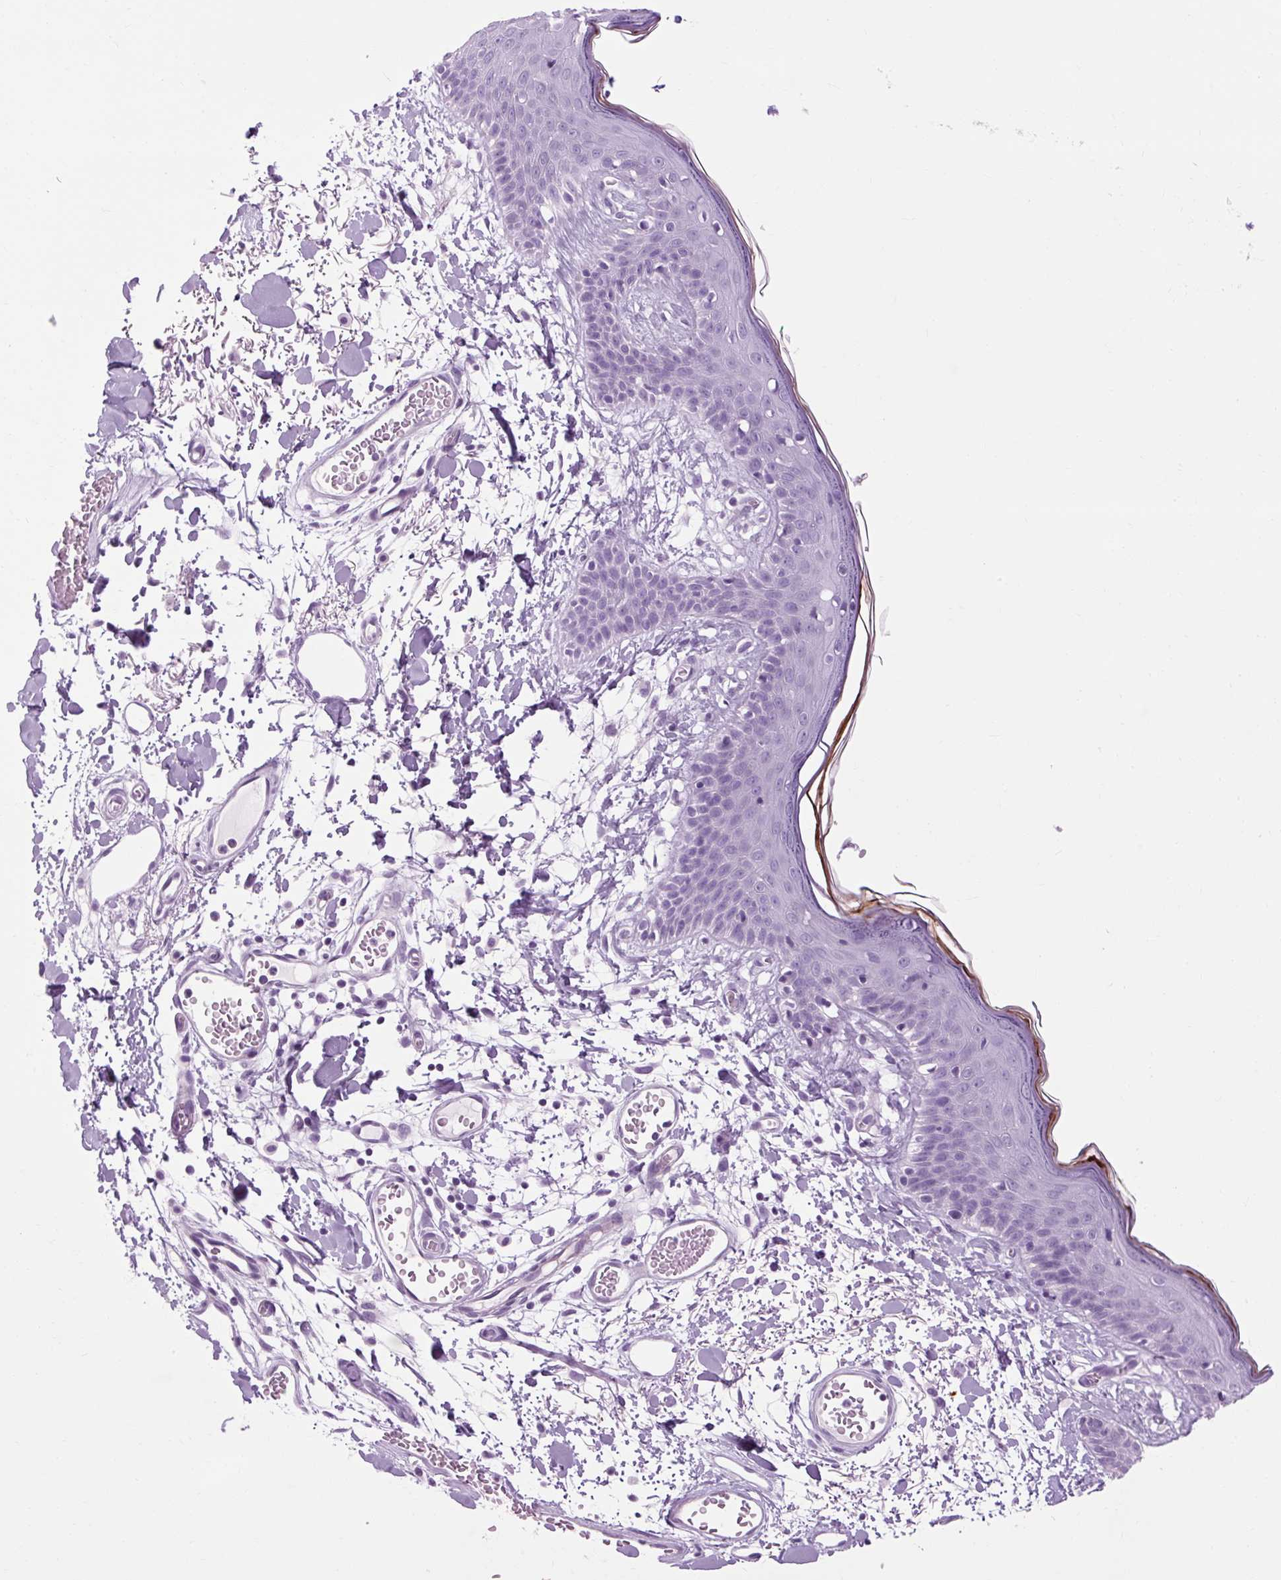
{"staining": {"intensity": "negative", "quantity": "none", "location": "none"}, "tissue": "skin", "cell_type": "Fibroblasts", "image_type": "normal", "snomed": [{"axis": "morphology", "description": "Normal tissue, NOS"}, {"axis": "topography", "description": "Skin"}], "caption": "A high-resolution image shows immunohistochemistry (IHC) staining of benign skin, which demonstrates no significant expression in fibroblasts. (Brightfield microscopy of DAB (3,3'-diaminobenzidine) immunohistochemistry at high magnification).", "gene": "OOEP", "patient": {"sex": "male", "age": 79}}